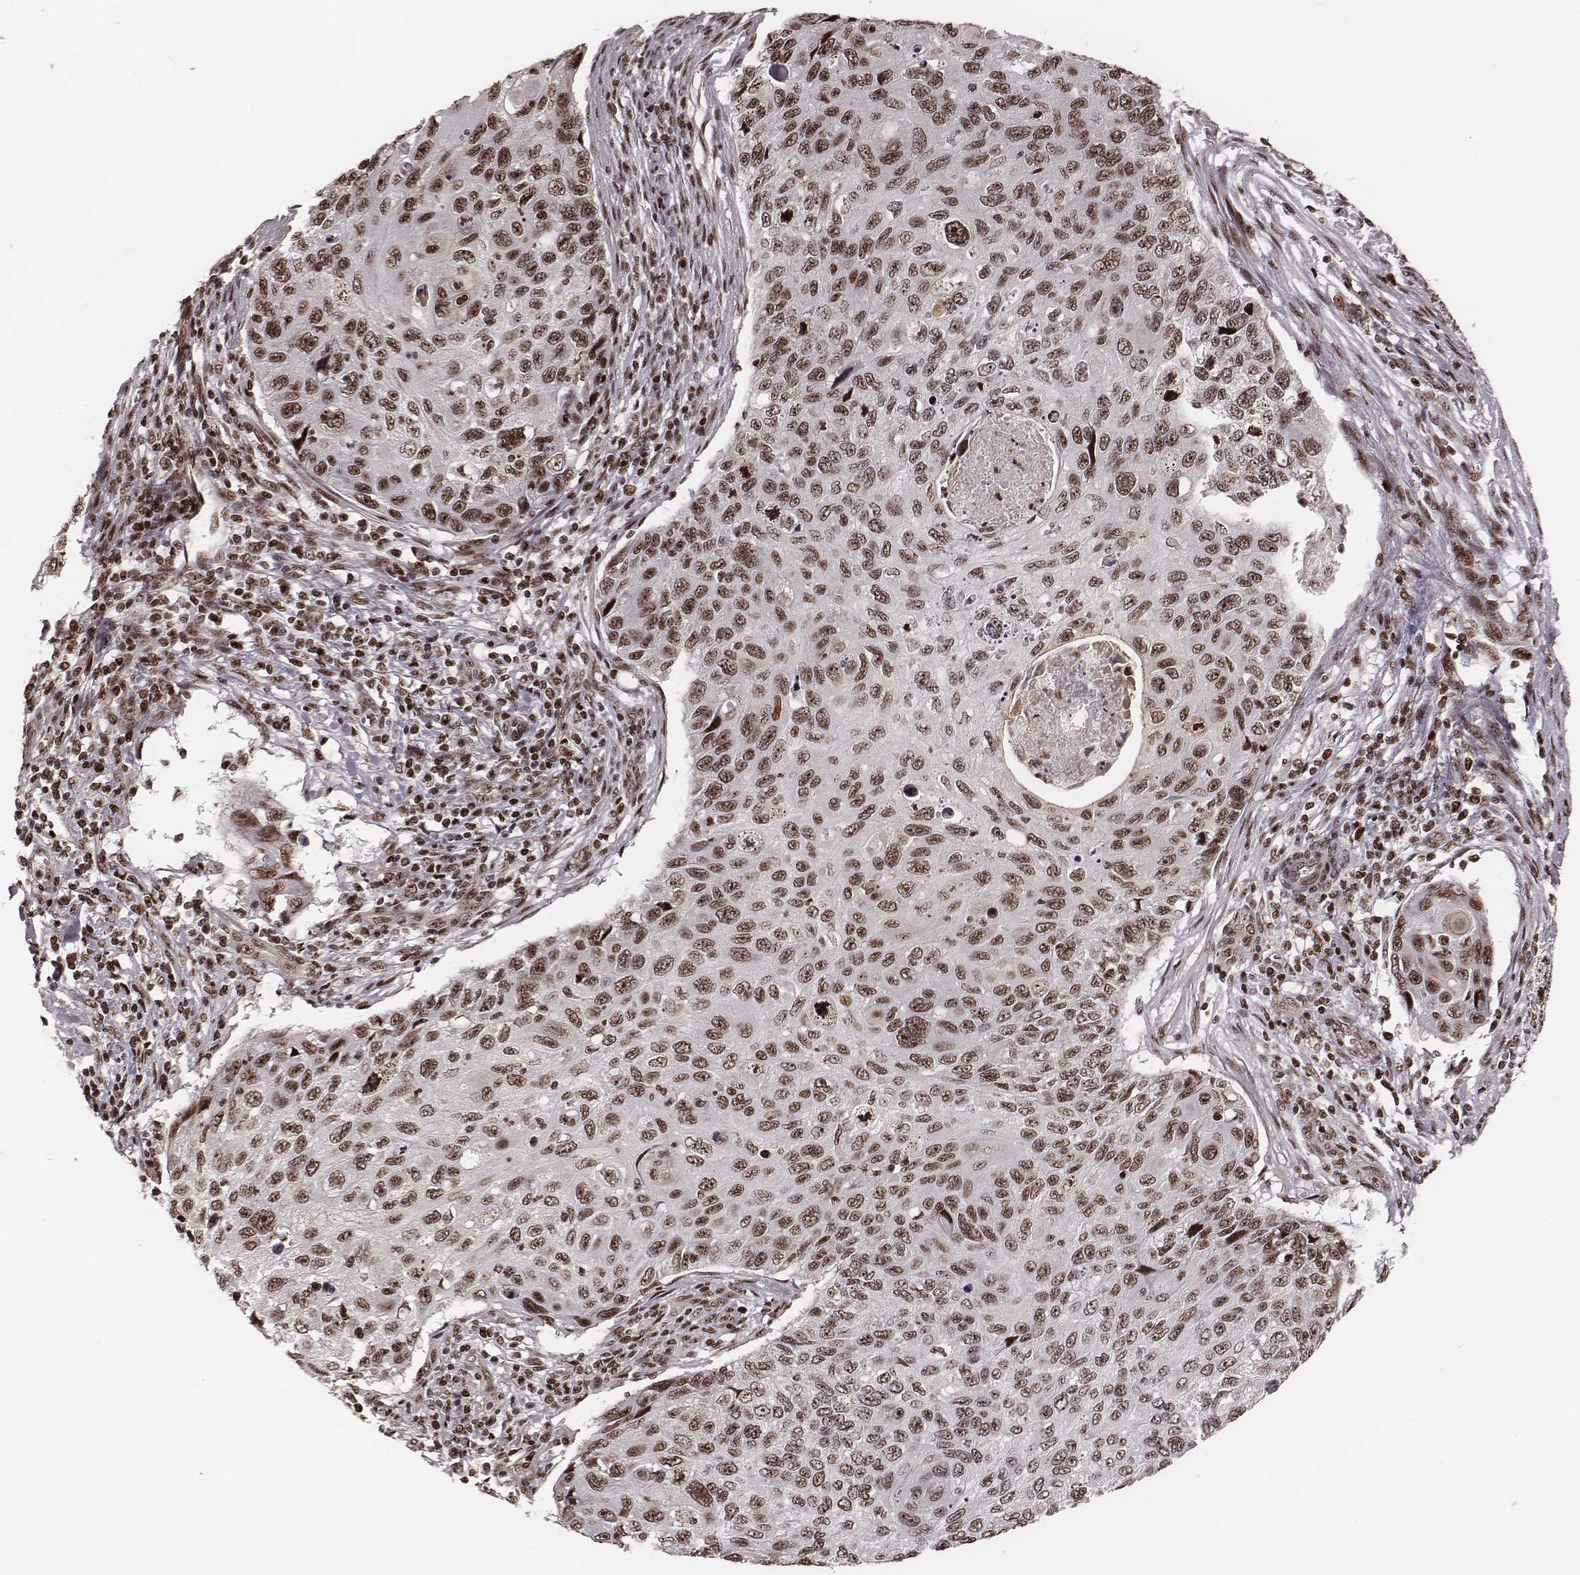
{"staining": {"intensity": "moderate", "quantity": "25%-75%", "location": "nuclear"}, "tissue": "cervical cancer", "cell_type": "Tumor cells", "image_type": "cancer", "snomed": [{"axis": "morphology", "description": "Squamous cell carcinoma, NOS"}, {"axis": "topography", "description": "Cervix"}], "caption": "Cervical cancer (squamous cell carcinoma) tissue reveals moderate nuclear staining in about 25%-75% of tumor cells, visualized by immunohistochemistry. (Stains: DAB in brown, nuclei in blue, Microscopy: brightfield microscopy at high magnification).", "gene": "VRK3", "patient": {"sex": "female", "age": 70}}